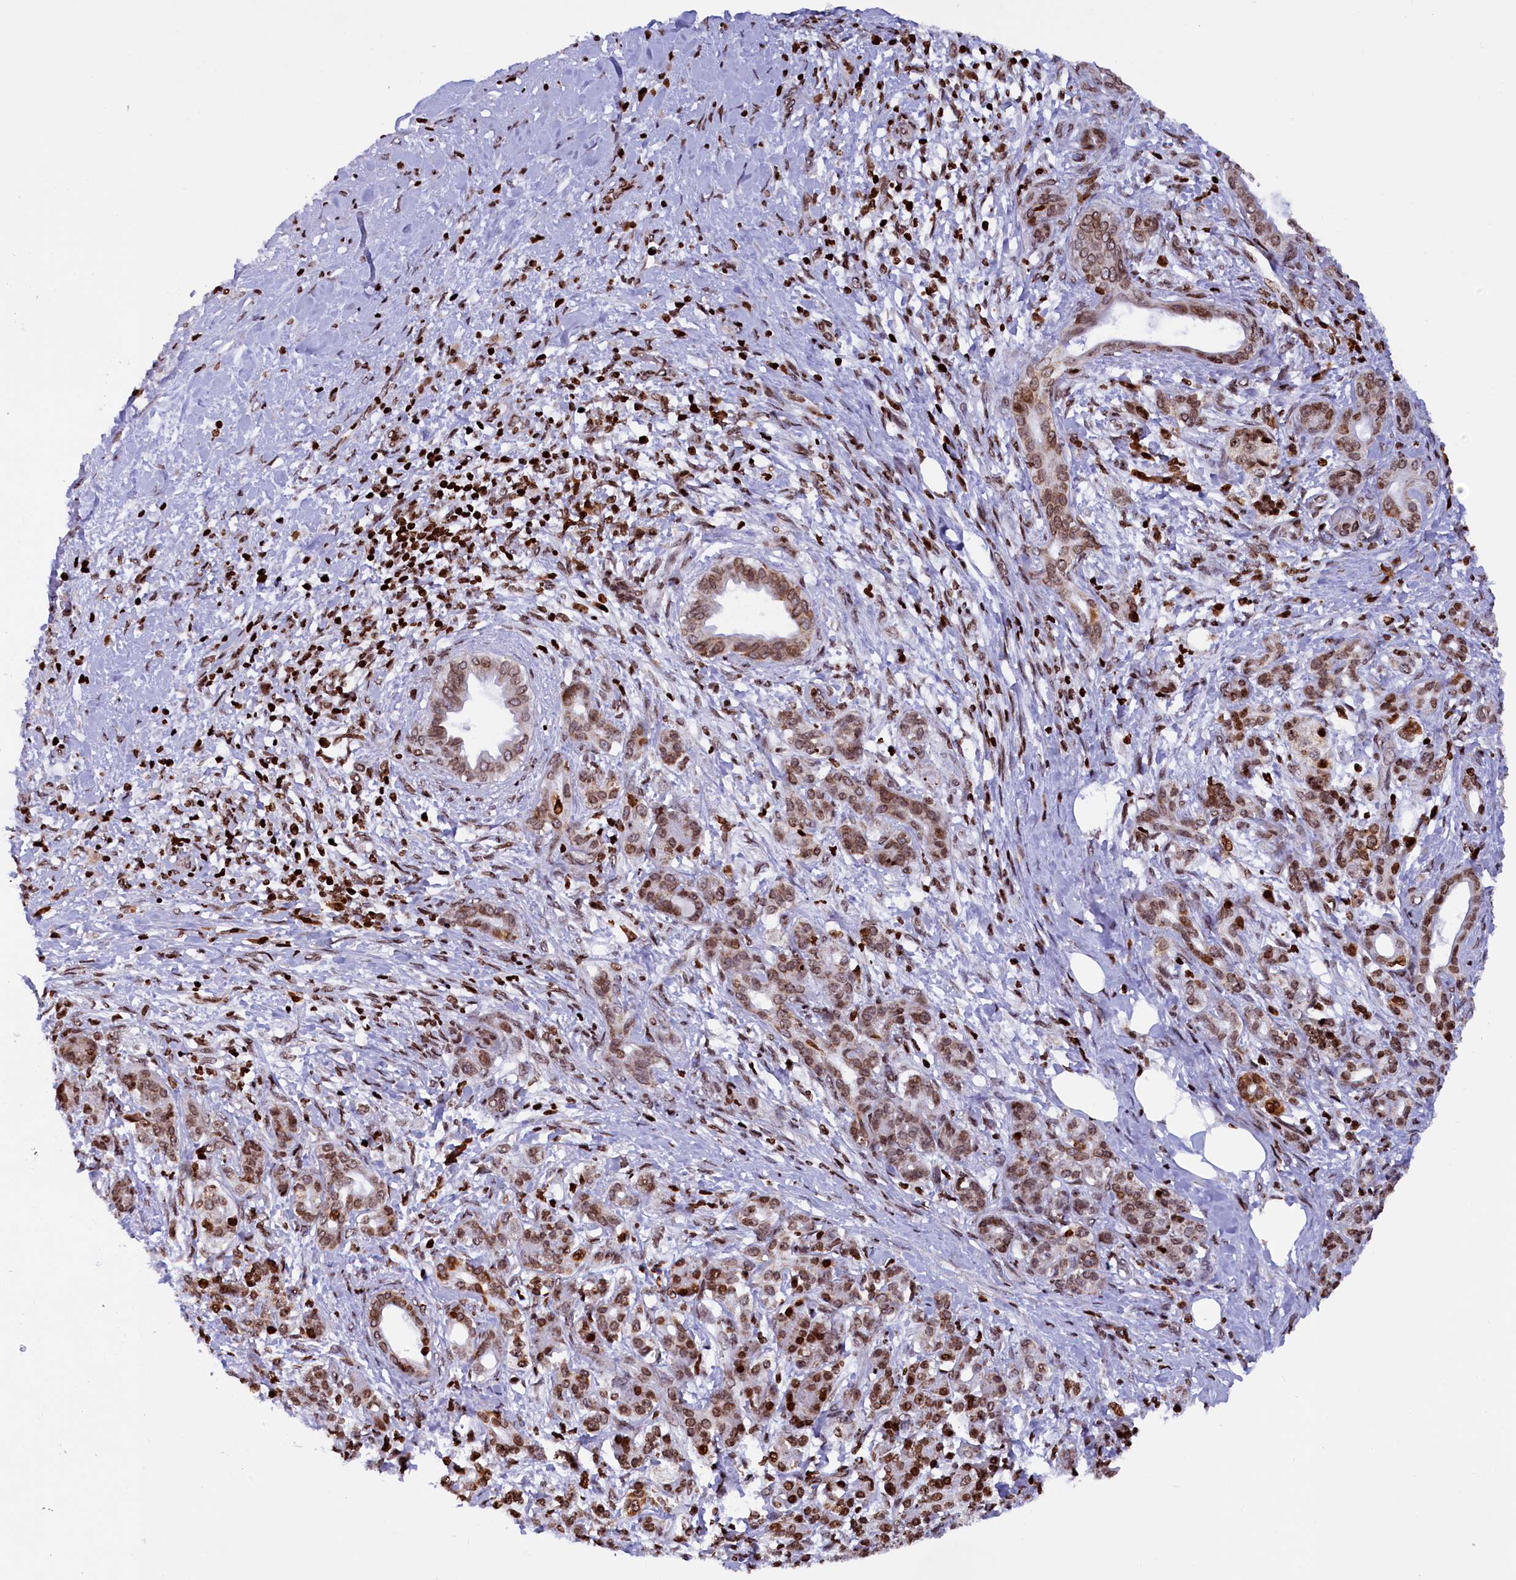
{"staining": {"intensity": "moderate", "quantity": ">75%", "location": "nuclear"}, "tissue": "pancreatic cancer", "cell_type": "Tumor cells", "image_type": "cancer", "snomed": [{"axis": "morphology", "description": "Adenocarcinoma, NOS"}, {"axis": "topography", "description": "Pancreas"}], "caption": "Pancreatic cancer tissue exhibits moderate nuclear staining in approximately >75% of tumor cells (DAB (3,3'-diaminobenzidine) IHC with brightfield microscopy, high magnification).", "gene": "TIMM29", "patient": {"sex": "female", "age": 55}}